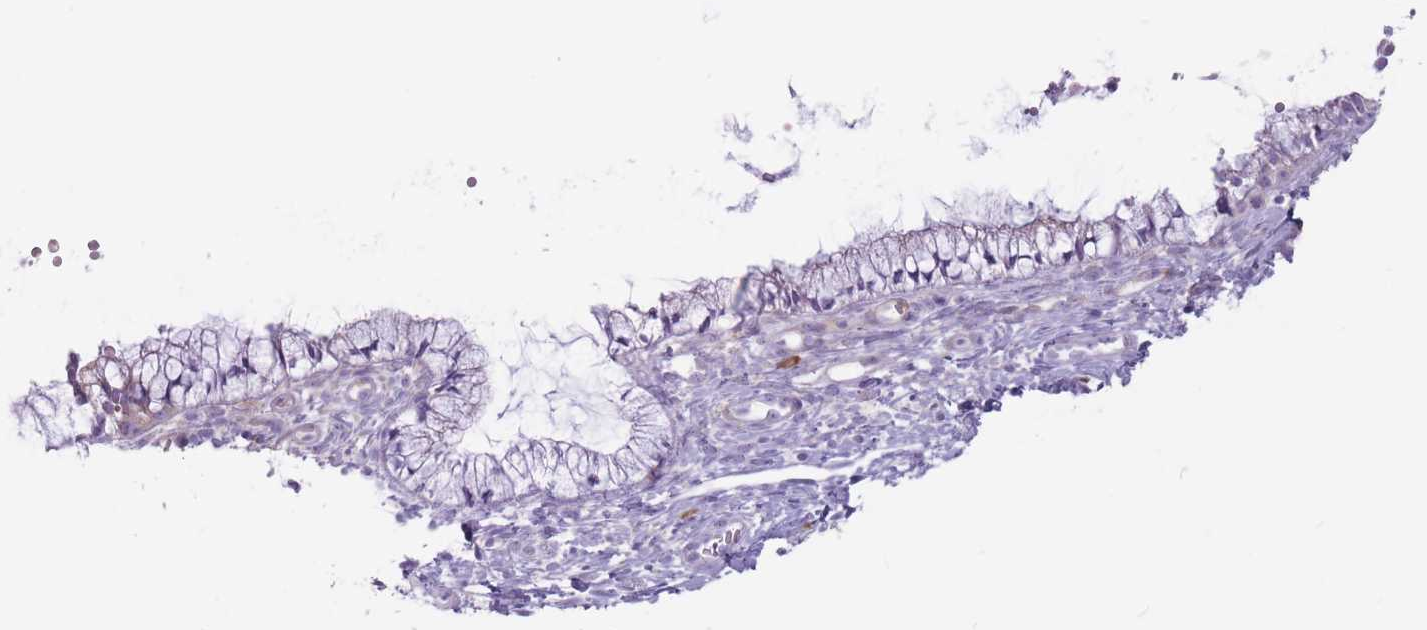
{"staining": {"intensity": "moderate", "quantity": "25%-75%", "location": "cytoplasmic/membranous"}, "tissue": "cervix", "cell_type": "Glandular cells", "image_type": "normal", "snomed": [{"axis": "morphology", "description": "Normal tissue, NOS"}, {"axis": "topography", "description": "Cervix"}], "caption": "A photomicrograph showing moderate cytoplasmic/membranous positivity in approximately 25%-75% of glandular cells in normal cervix, as visualized by brown immunohistochemical staining.", "gene": "RPL18", "patient": {"sex": "female", "age": 36}}